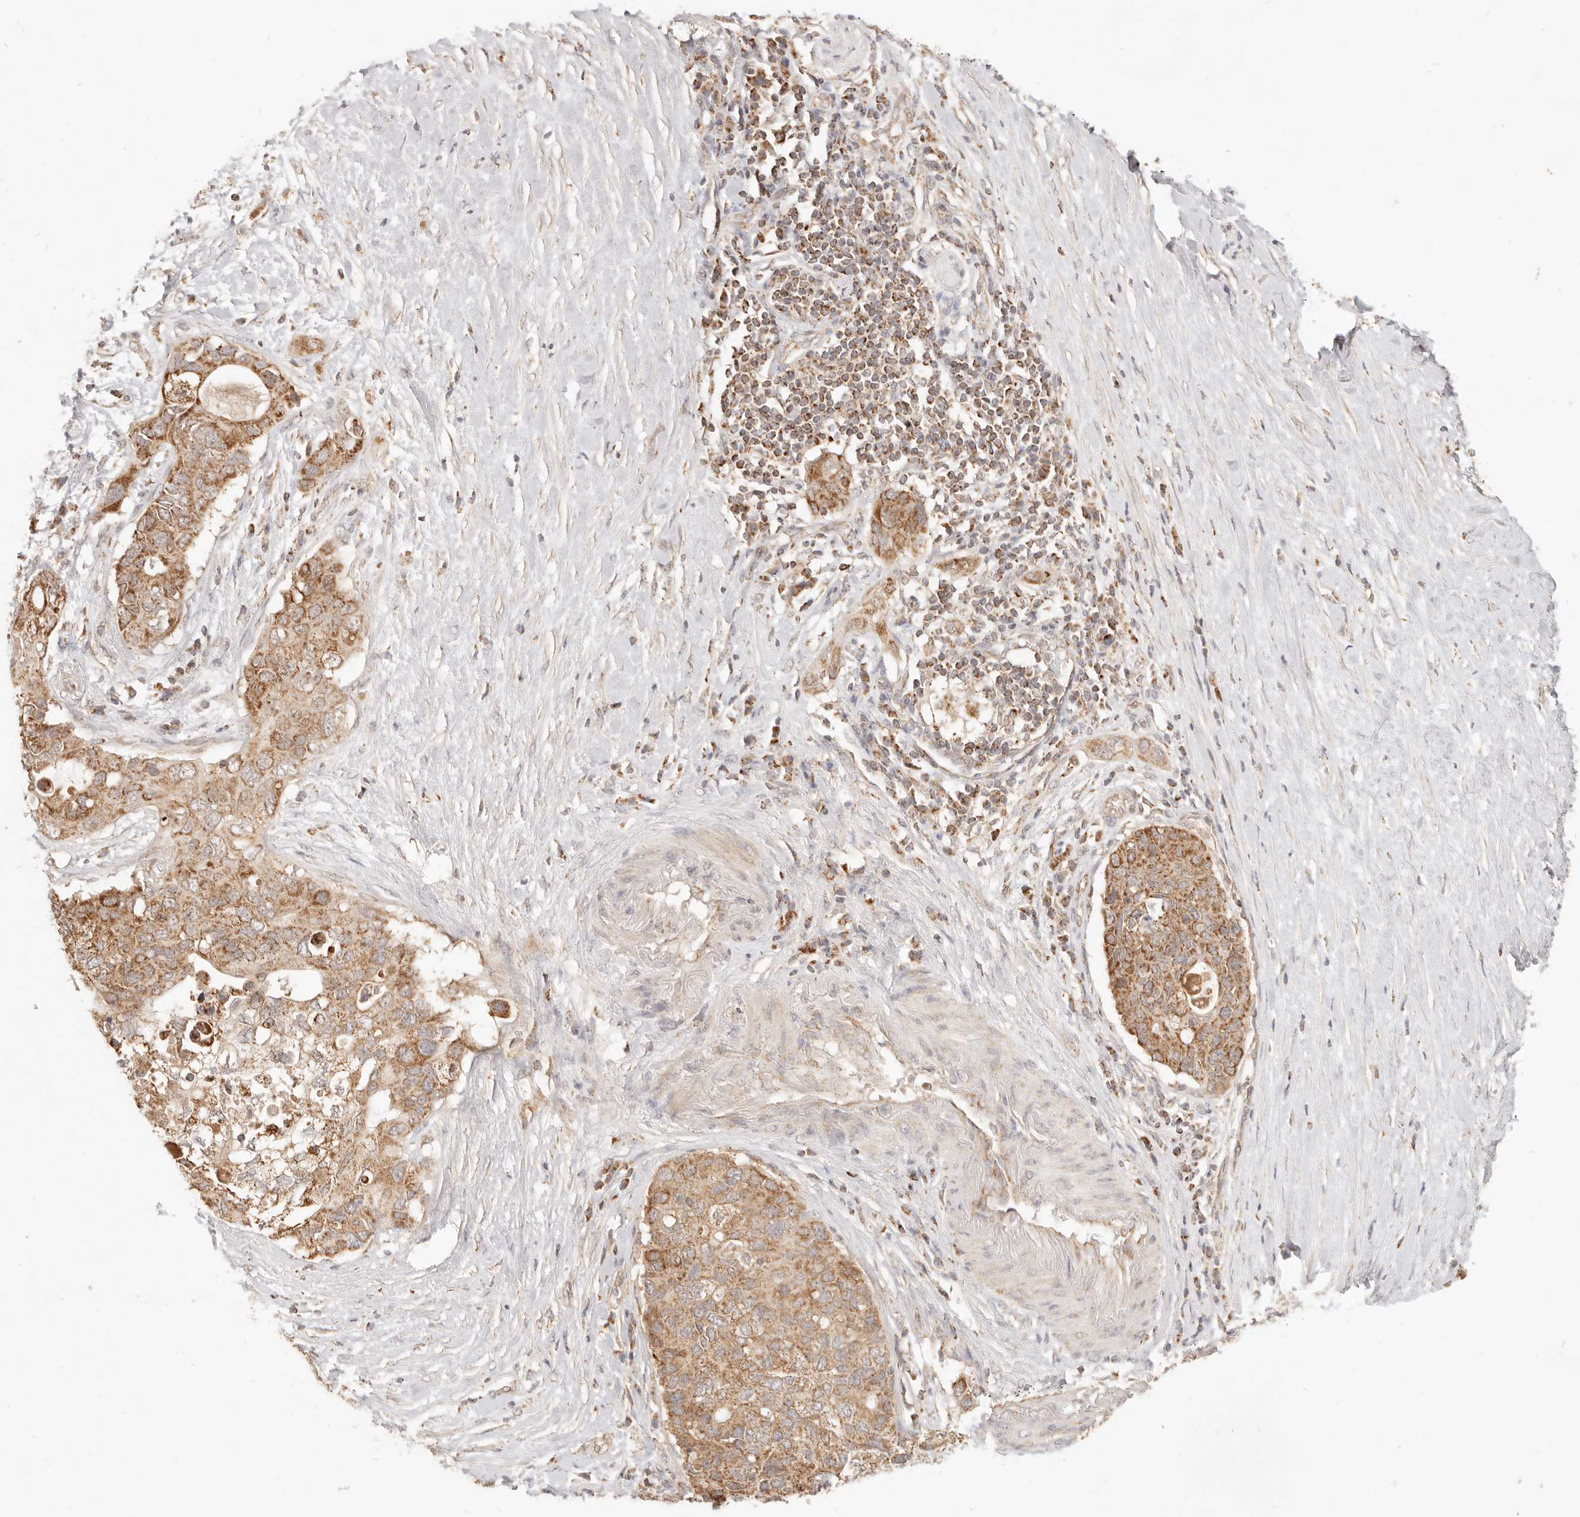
{"staining": {"intensity": "moderate", "quantity": ">75%", "location": "cytoplasmic/membranous"}, "tissue": "pancreatic cancer", "cell_type": "Tumor cells", "image_type": "cancer", "snomed": [{"axis": "morphology", "description": "Adenocarcinoma, NOS"}, {"axis": "topography", "description": "Pancreas"}], "caption": "Tumor cells reveal moderate cytoplasmic/membranous positivity in approximately >75% of cells in pancreatic cancer (adenocarcinoma). (DAB (3,3'-diaminobenzidine) IHC with brightfield microscopy, high magnification).", "gene": "CPLANE2", "patient": {"sex": "female", "age": 56}}